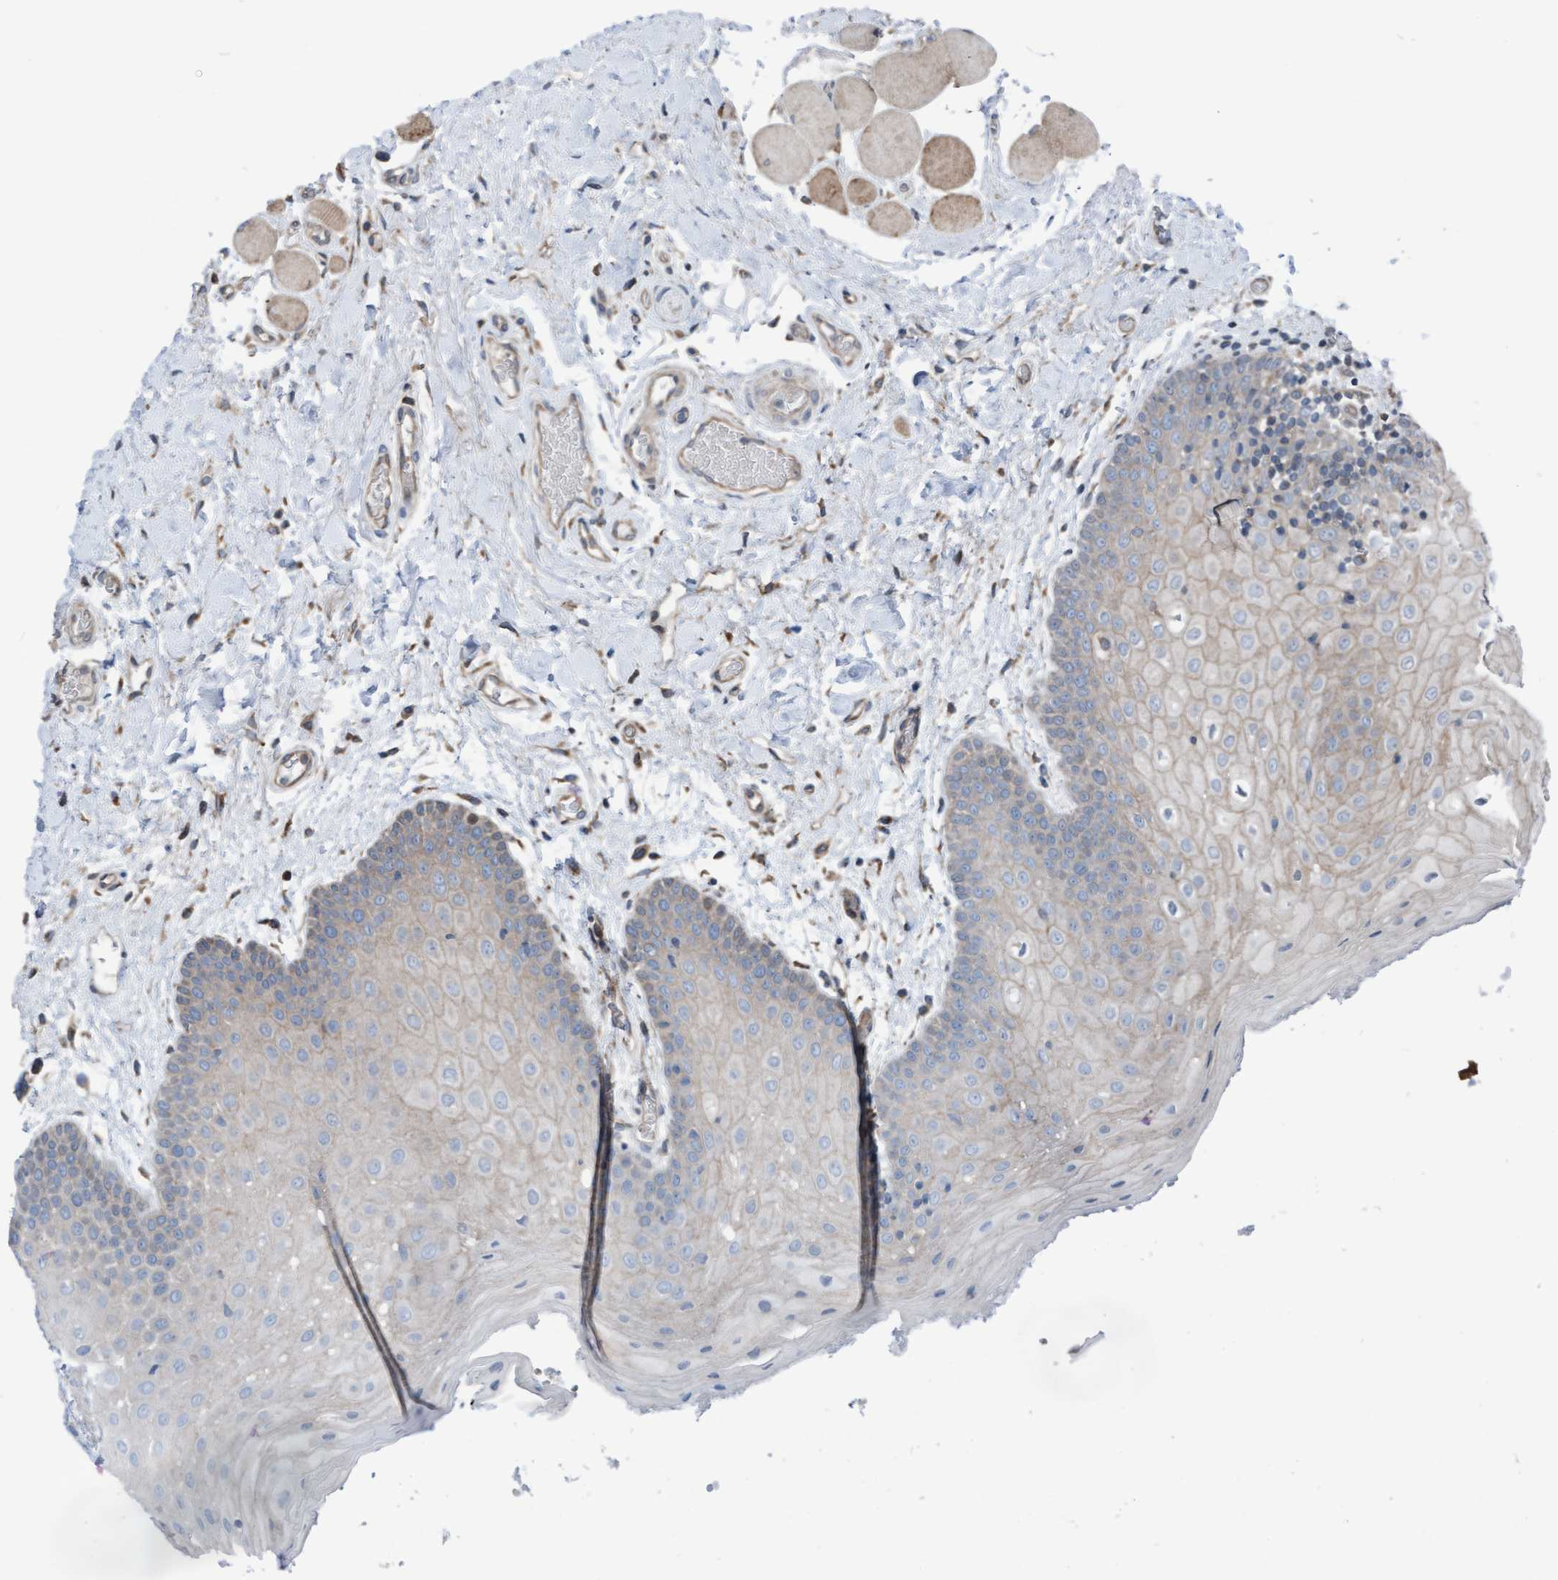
{"staining": {"intensity": "moderate", "quantity": "<25%", "location": "cytoplasmic/membranous"}, "tissue": "oral mucosa", "cell_type": "Squamous epithelial cells", "image_type": "normal", "snomed": [{"axis": "morphology", "description": "Normal tissue, NOS"}, {"axis": "morphology", "description": "Squamous cell carcinoma, NOS"}, {"axis": "topography", "description": "Oral tissue"}, {"axis": "topography", "description": "Head-Neck"}], "caption": "Immunohistochemistry staining of benign oral mucosa, which exhibits low levels of moderate cytoplasmic/membranous staining in approximately <25% of squamous epithelial cells indicating moderate cytoplasmic/membranous protein positivity. The staining was performed using DAB (3,3'-diaminobenzidine) (brown) for protein detection and nuclei were counterstained in hematoxylin (blue).", "gene": "RAP1GAP2", "patient": {"sex": "male", "age": 71}}